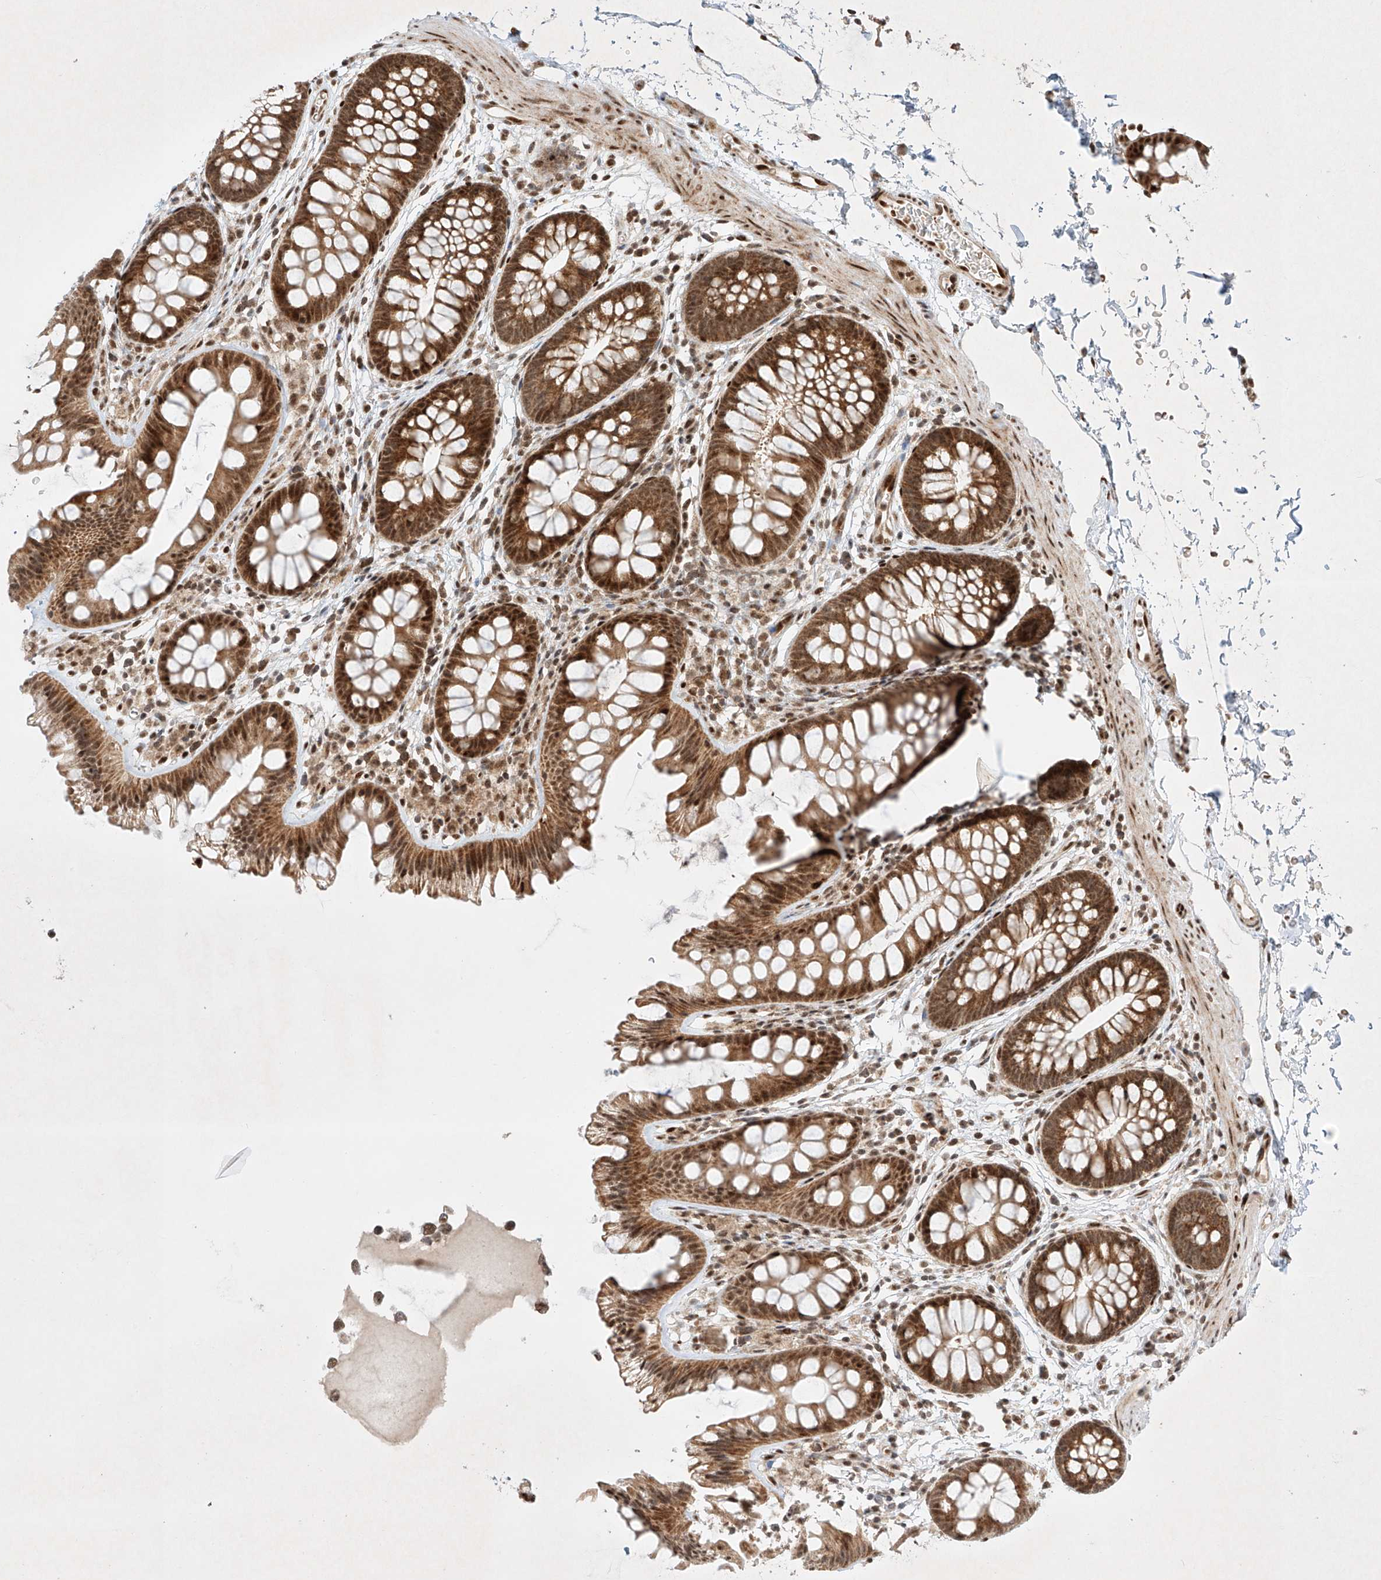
{"staining": {"intensity": "moderate", "quantity": ">75%", "location": "cytoplasmic/membranous,nuclear"}, "tissue": "colon", "cell_type": "Endothelial cells", "image_type": "normal", "snomed": [{"axis": "morphology", "description": "Normal tissue, NOS"}, {"axis": "topography", "description": "Colon"}], "caption": "Protein staining by immunohistochemistry (IHC) demonstrates moderate cytoplasmic/membranous,nuclear staining in about >75% of endothelial cells in normal colon.", "gene": "EPG5", "patient": {"sex": "female", "age": 62}}